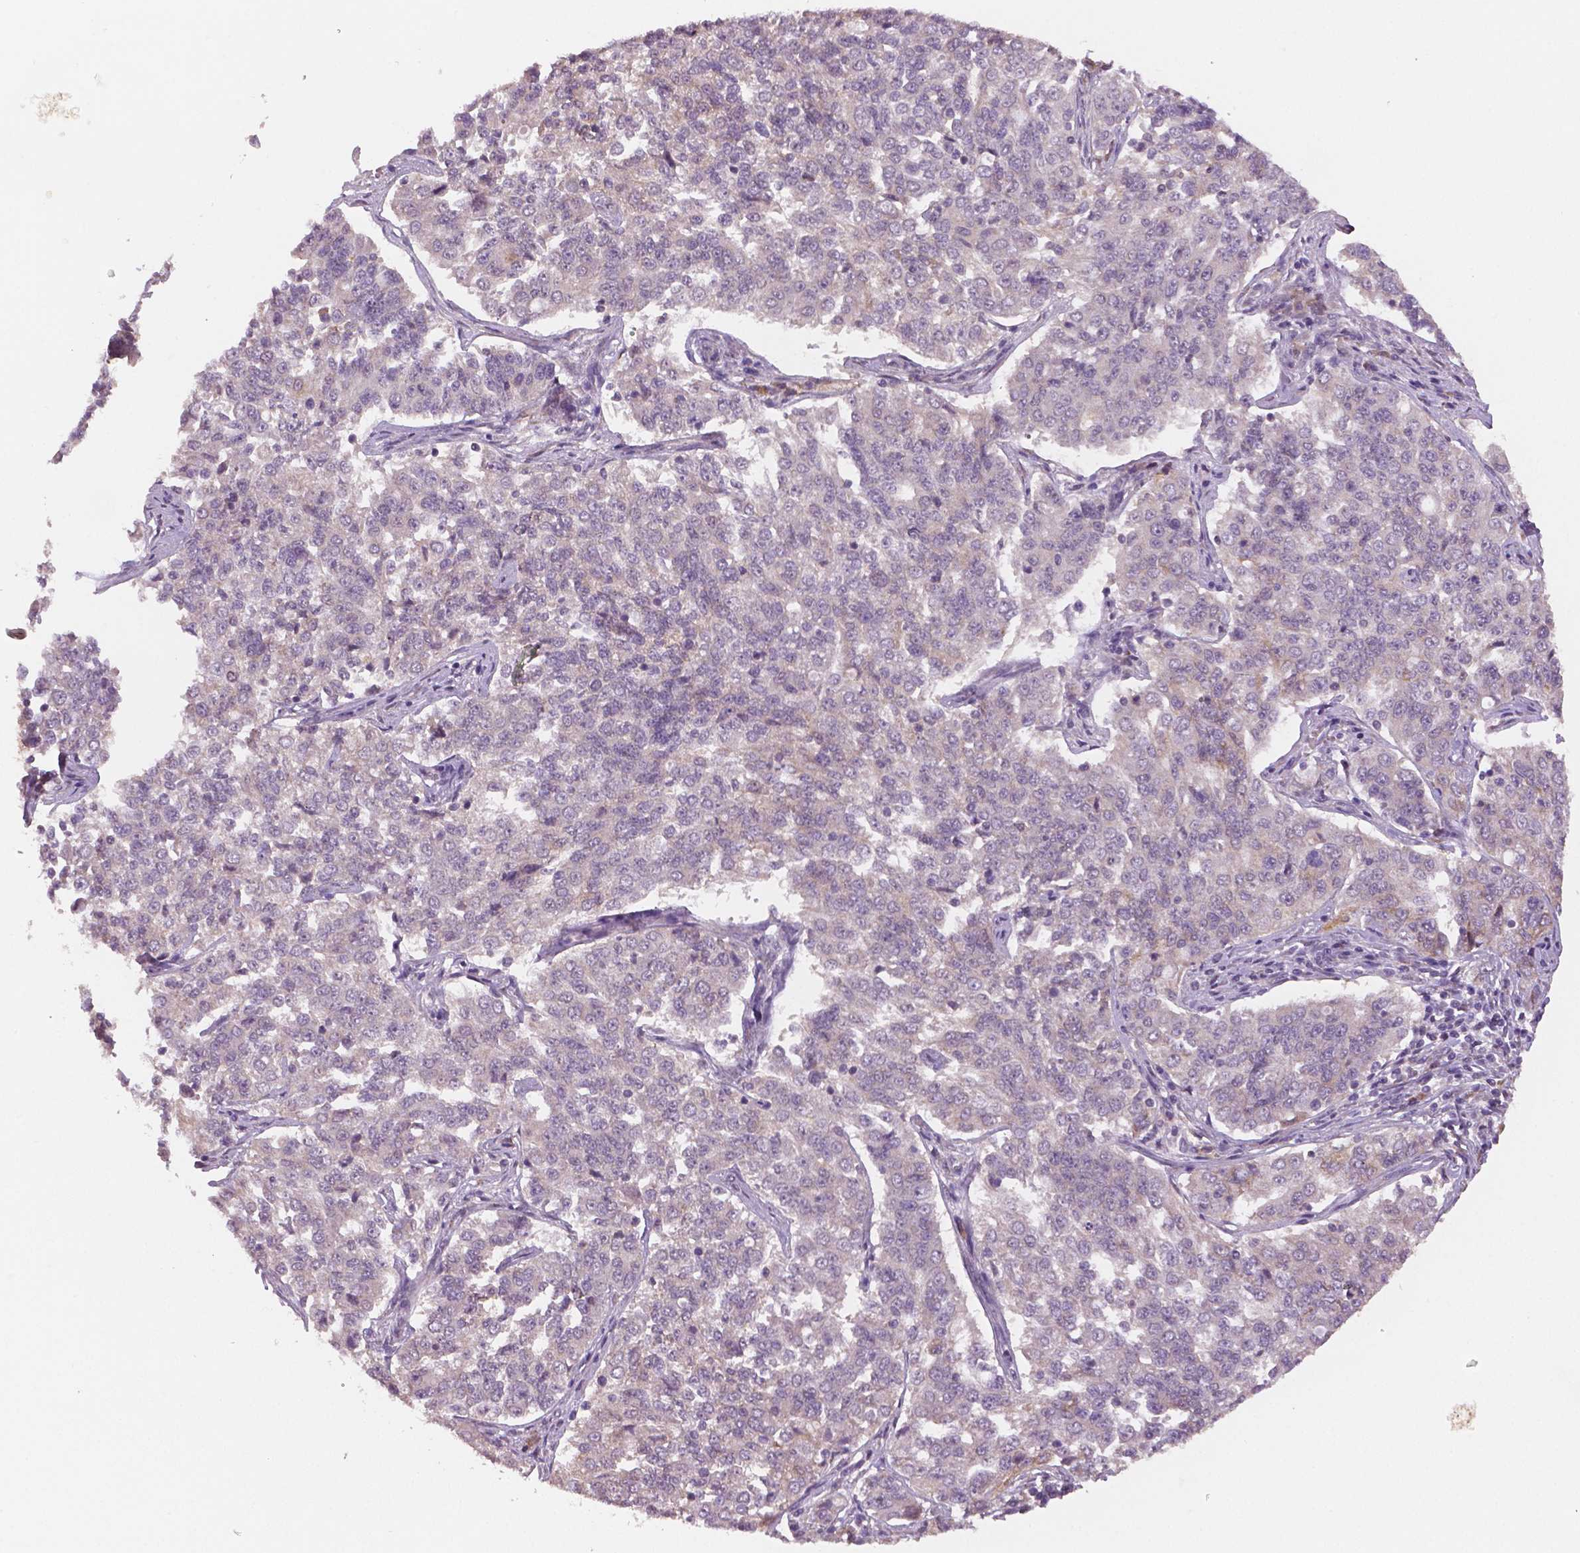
{"staining": {"intensity": "negative", "quantity": "none", "location": "none"}, "tissue": "endometrial cancer", "cell_type": "Tumor cells", "image_type": "cancer", "snomed": [{"axis": "morphology", "description": "Adenocarcinoma, NOS"}, {"axis": "topography", "description": "Endometrium"}], "caption": "A high-resolution histopathology image shows IHC staining of endometrial cancer, which exhibits no significant positivity in tumor cells.", "gene": "STAT3", "patient": {"sex": "female", "age": 43}}